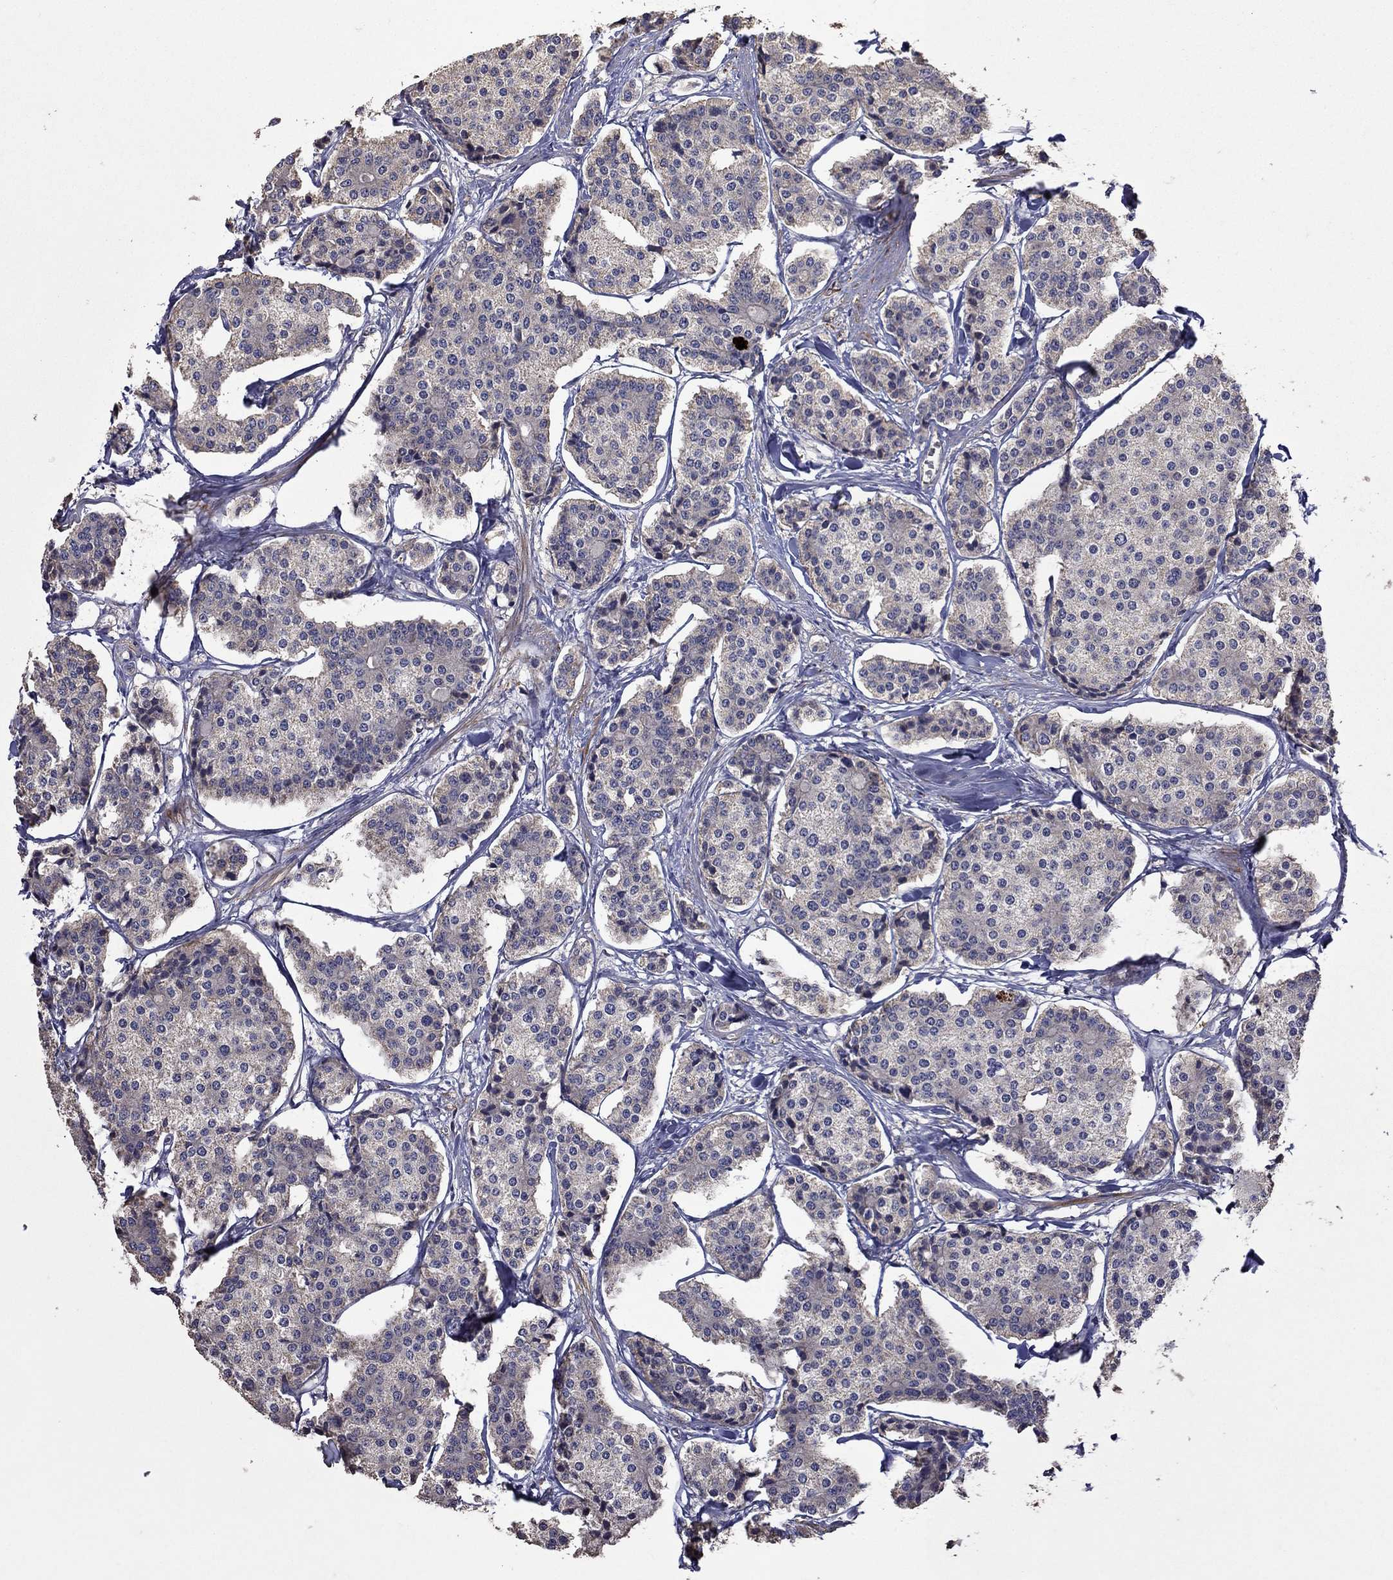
{"staining": {"intensity": "negative", "quantity": "none", "location": "none"}, "tissue": "carcinoid", "cell_type": "Tumor cells", "image_type": "cancer", "snomed": [{"axis": "morphology", "description": "Carcinoid, malignant, NOS"}, {"axis": "topography", "description": "Small intestine"}], "caption": "This is an immunohistochemistry histopathology image of malignant carcinoid. There is no positivity in tumor cells.", "gene": "SATB1", "patient": {"sex": "female", "age": 65}}